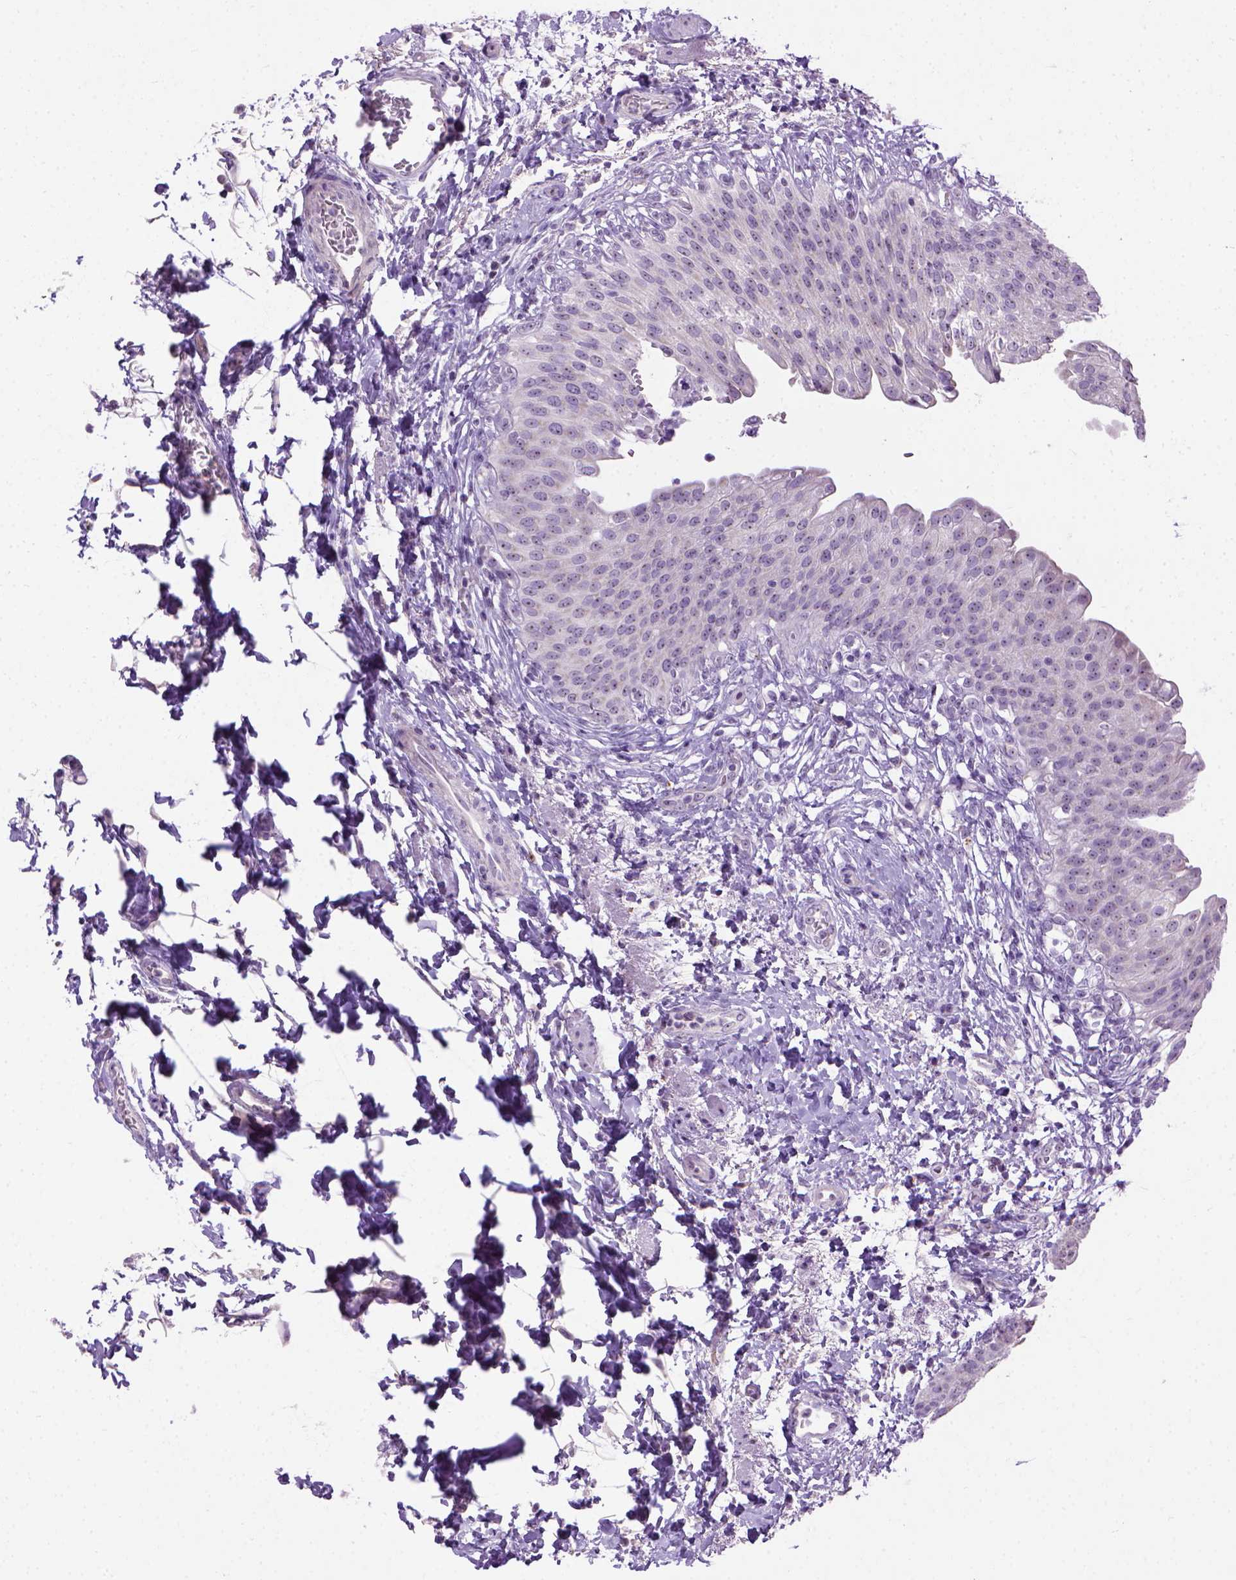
{"staining": {"intensity": "negative", "quantity": "none", "location": "none"}, "tissue": "urinary bladder", "cell_type": "Urothelial cells", "image_type": "normal", "snomed": [{"axis": "morphology", "description": "Normal tissue, NOS"}, {"axis": "topography", "description": "Urinary bladder"}, {"axis": "topography", "description": "Peripheral nerve tissue"}], "caption": "DAB immunohistochemical staining of normal urinary bladder exhibits no significant staining in urothelial cells.", "gene": "UTP4", "patient": {"sex": "female", "age": 60}}